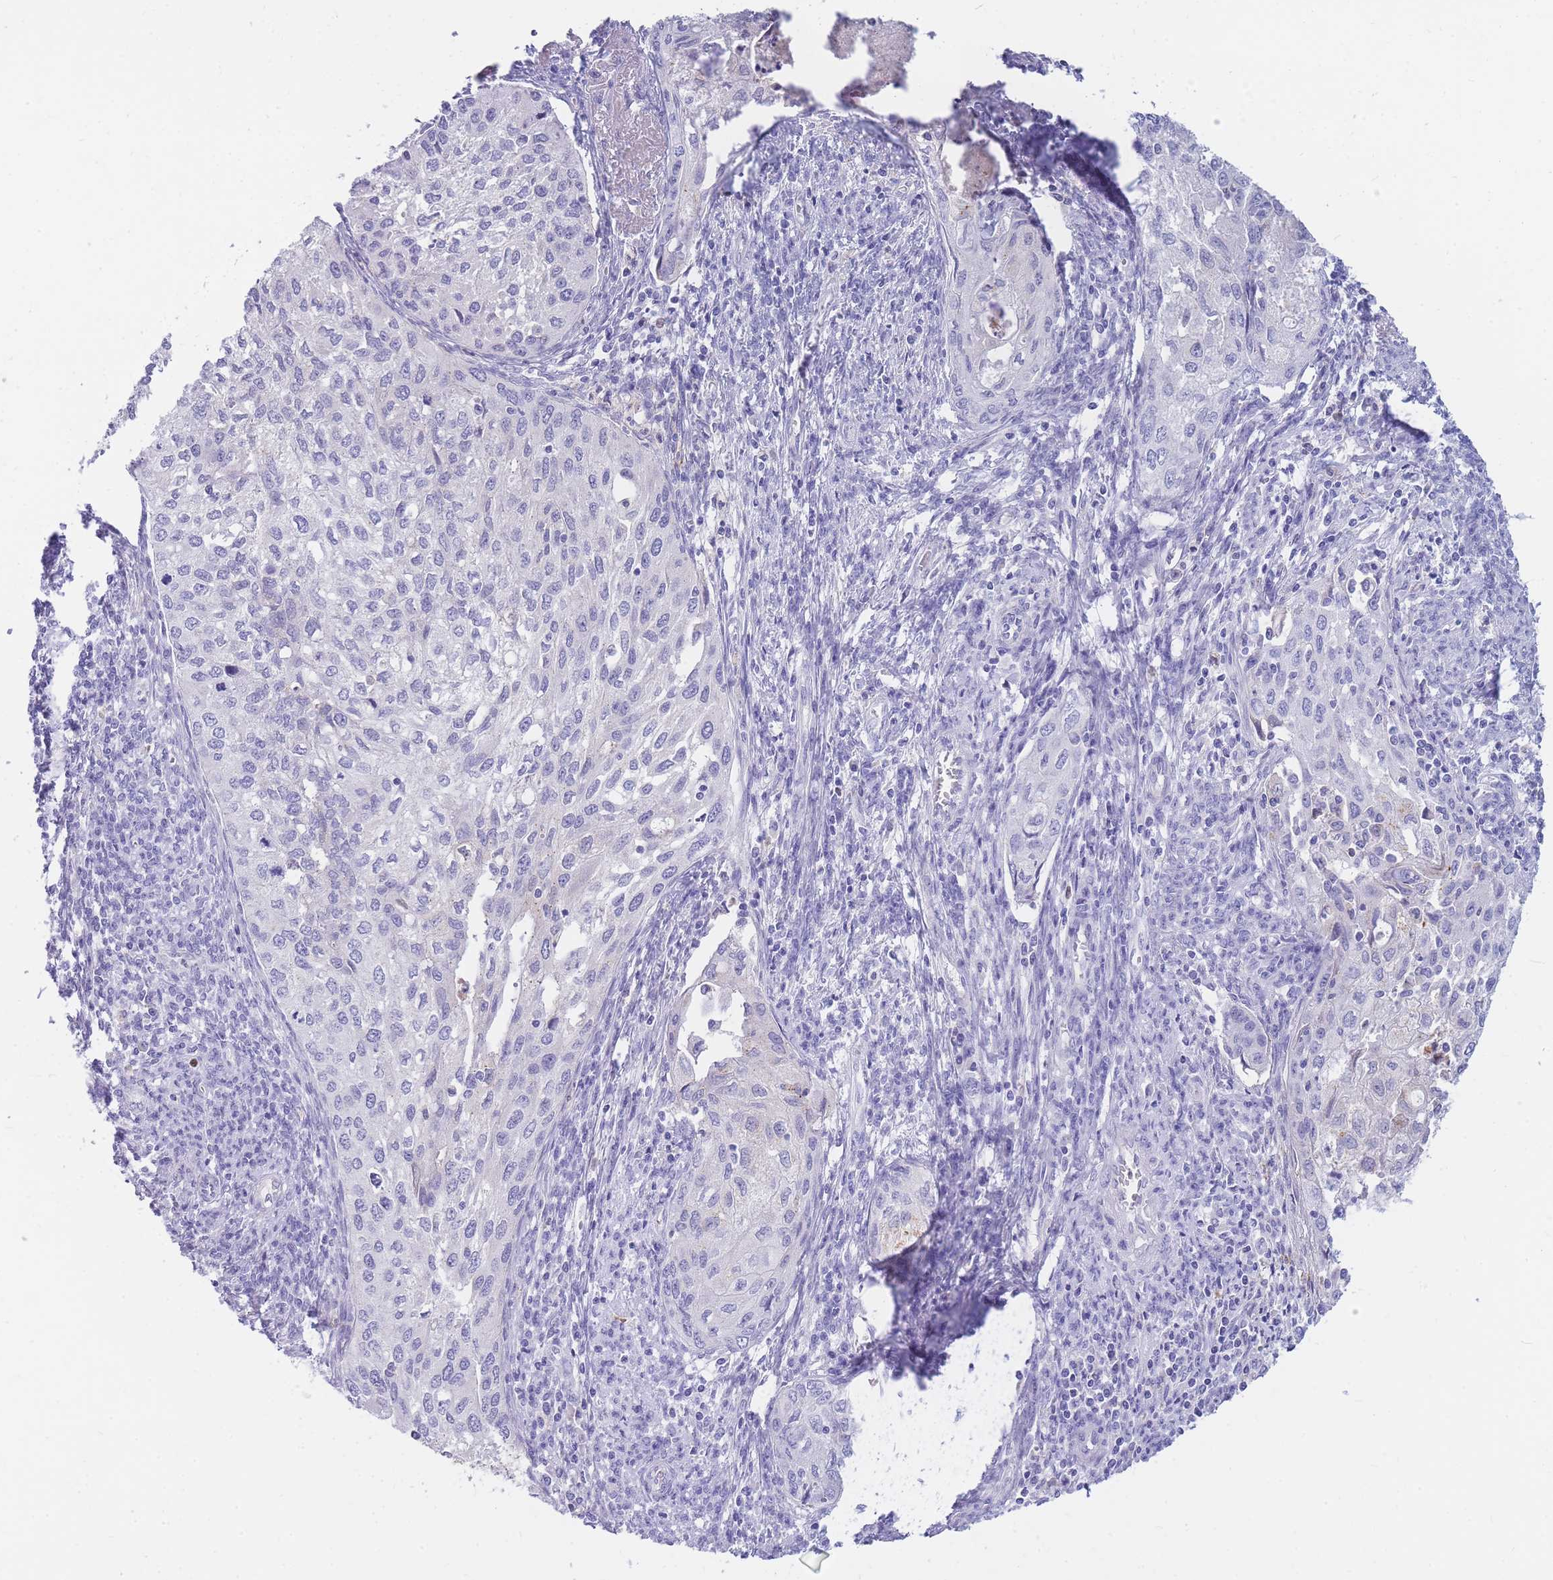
{"staining": {"intensity": "negative", "quantity": "none", "location": "none"}, "tissue": "cervical cancer", "cell_type": "Tumor cells", "image_type": "cancer", "snomed": [{"axis": "morphology", "description": "Squamous cell carcinoma, NOS"}, {"axis": "topography", "description": "Cervix"}], "caption": "This is a photomicrograph of IHC staining of cervical squamous cell carcinoma, which shows no positivity in tumor cells.", "gene": "NKX1-2", "patient": {"sex": "female", "age": 67}}